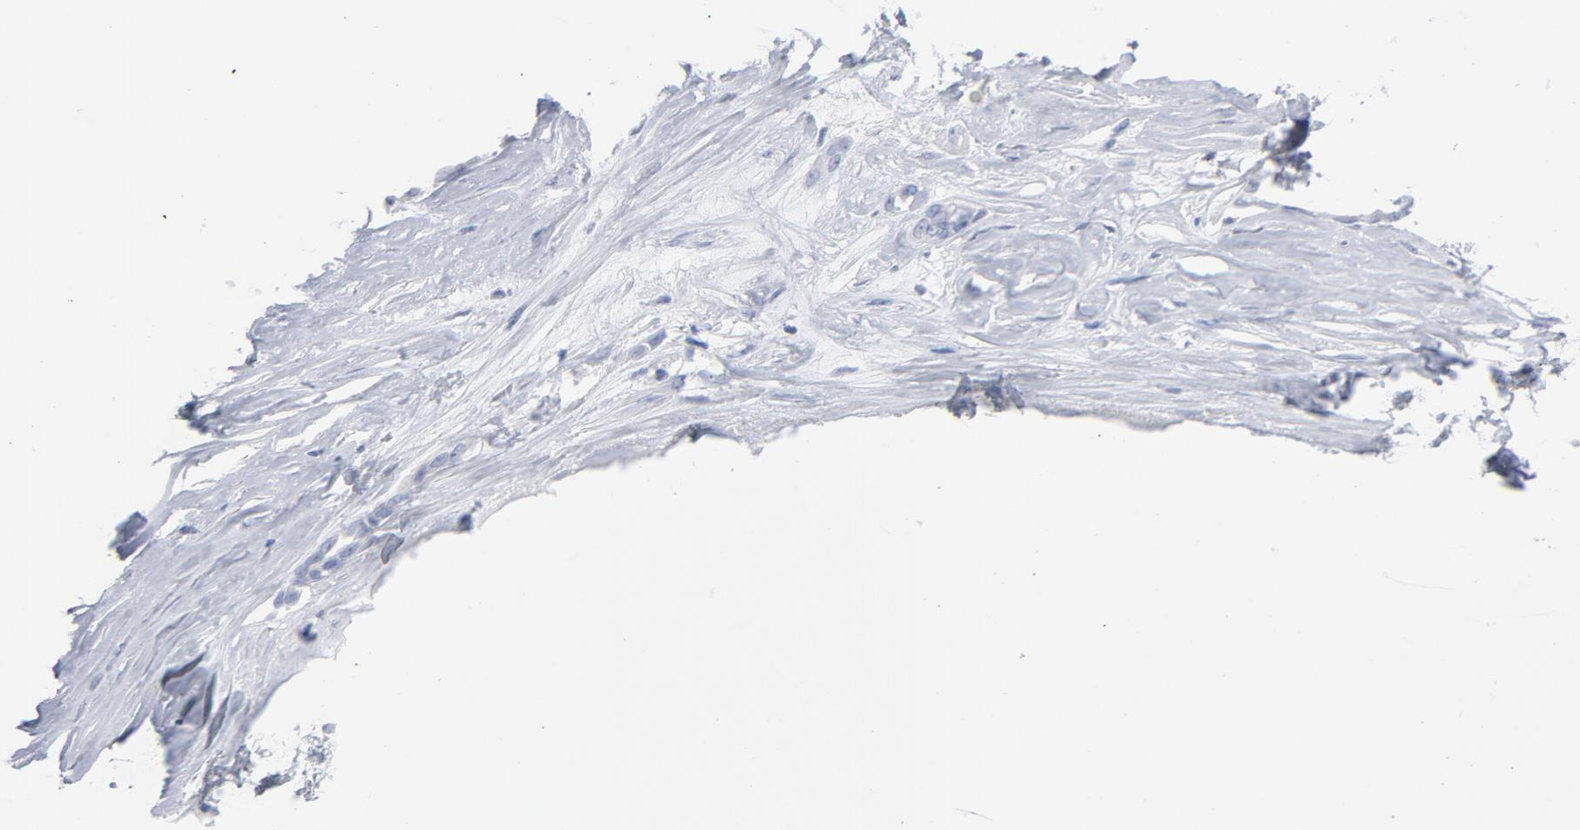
{"staining": {"intensity": "negative", "quantity": "none", "location": "none"}, "tissue": "ovarian cancer", "cell_type": "Tumor cells", "image_type": "cancer", "snomed": [{"axis": "morphology", "description": "Cystadenocarcinoma, serous, NOS"}, {"axis": "topography", "description": "Ovary"}], "caption": "Image shows no significant protein expression in tumor cells of serous cystadenocarcinoma (ovarian).", "gene": "P2RY8", "patient": {"sex": "female", "age": 54}}